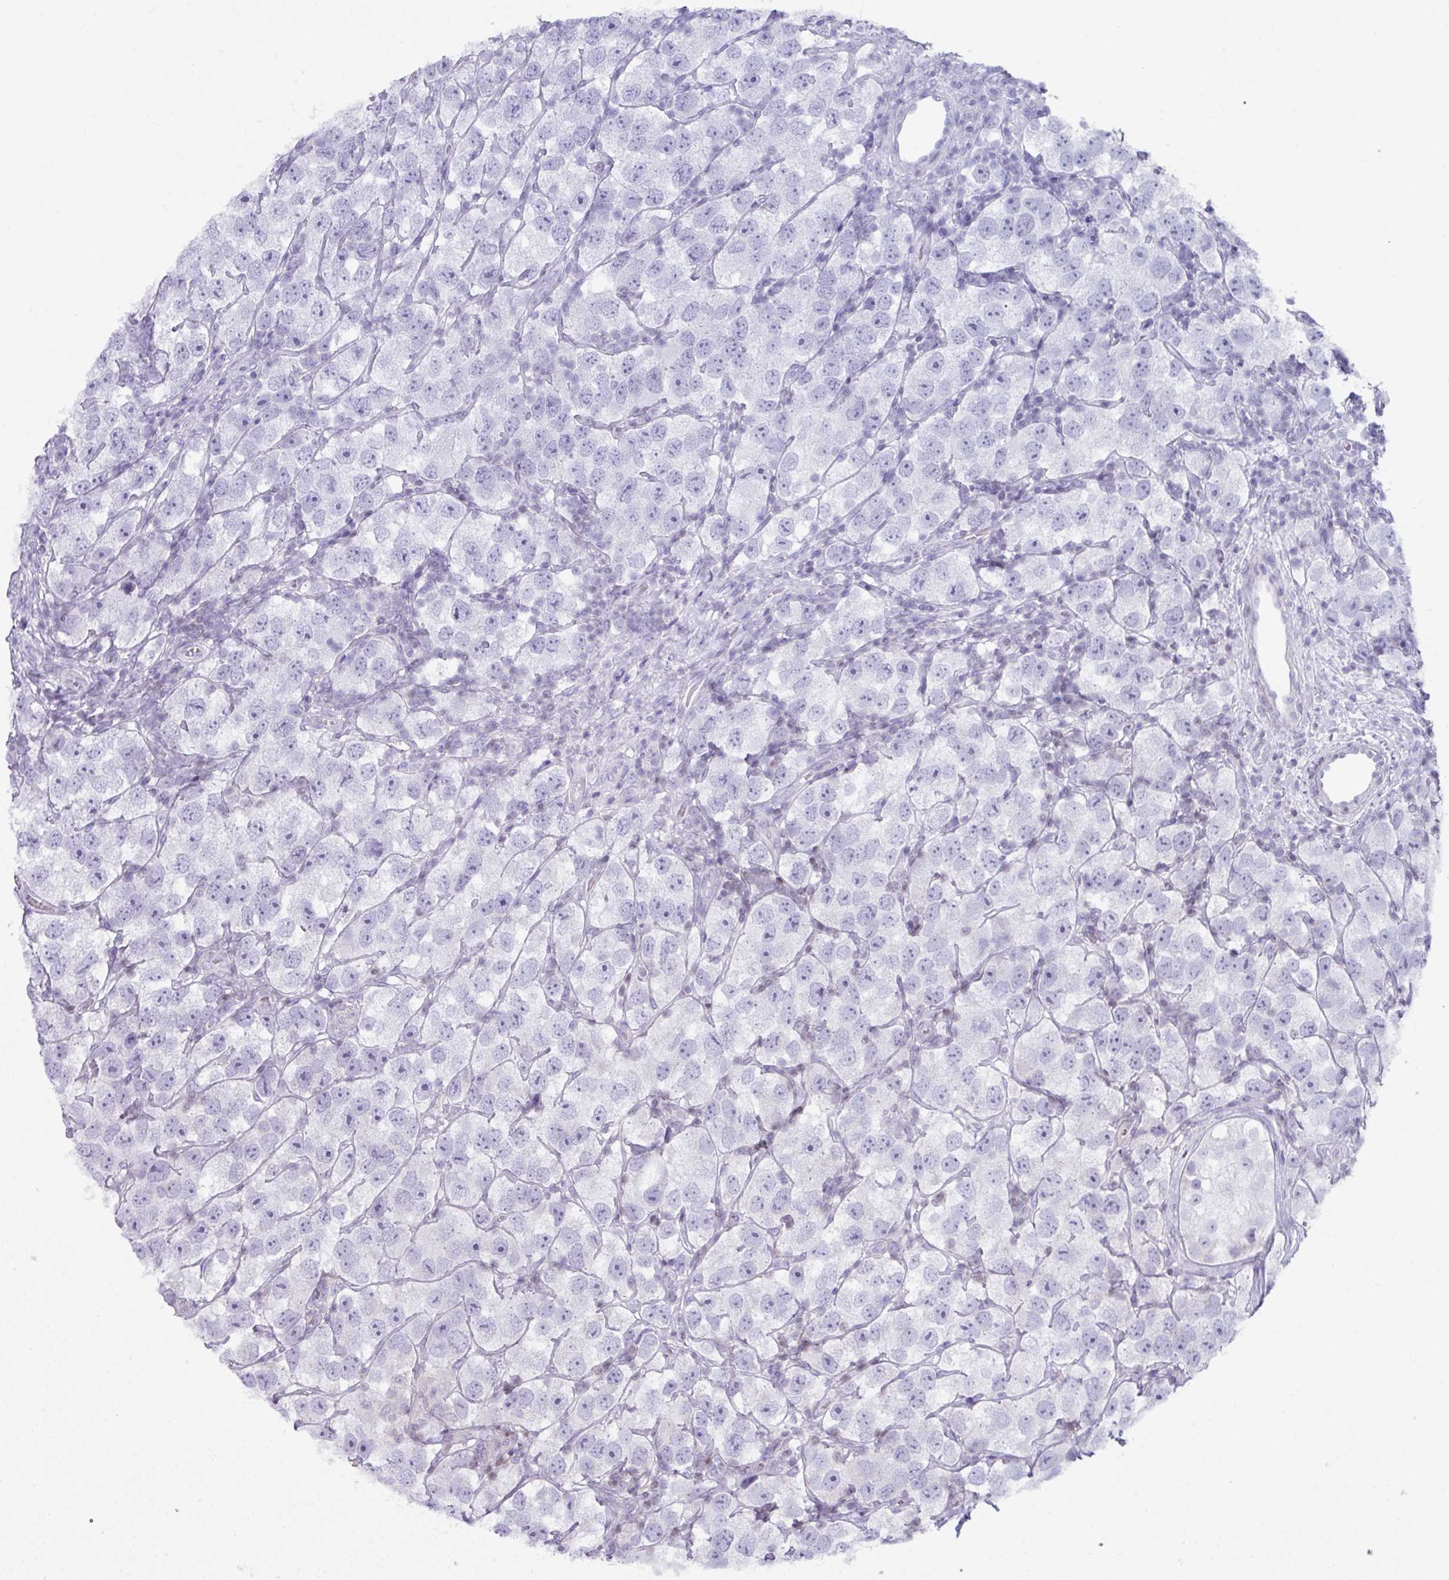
{"staining": {"intensity": "negative", "quantity": "none", "location": "none"}, "tissue": "testis cancer", "cell_type": "Tumor cells", "image_type": "cancer", "snomed": [{"axis": "morphology", "description": "Seminoma, NOS"}, {"axis": "topography", "description": "Testis"}], "caption": "Immunohistochemistry (IHC) of testis seminoma displays no expression in tumor cells.", "gene": "STAT5A", "patient": {"sex": "male", "age": 26}}